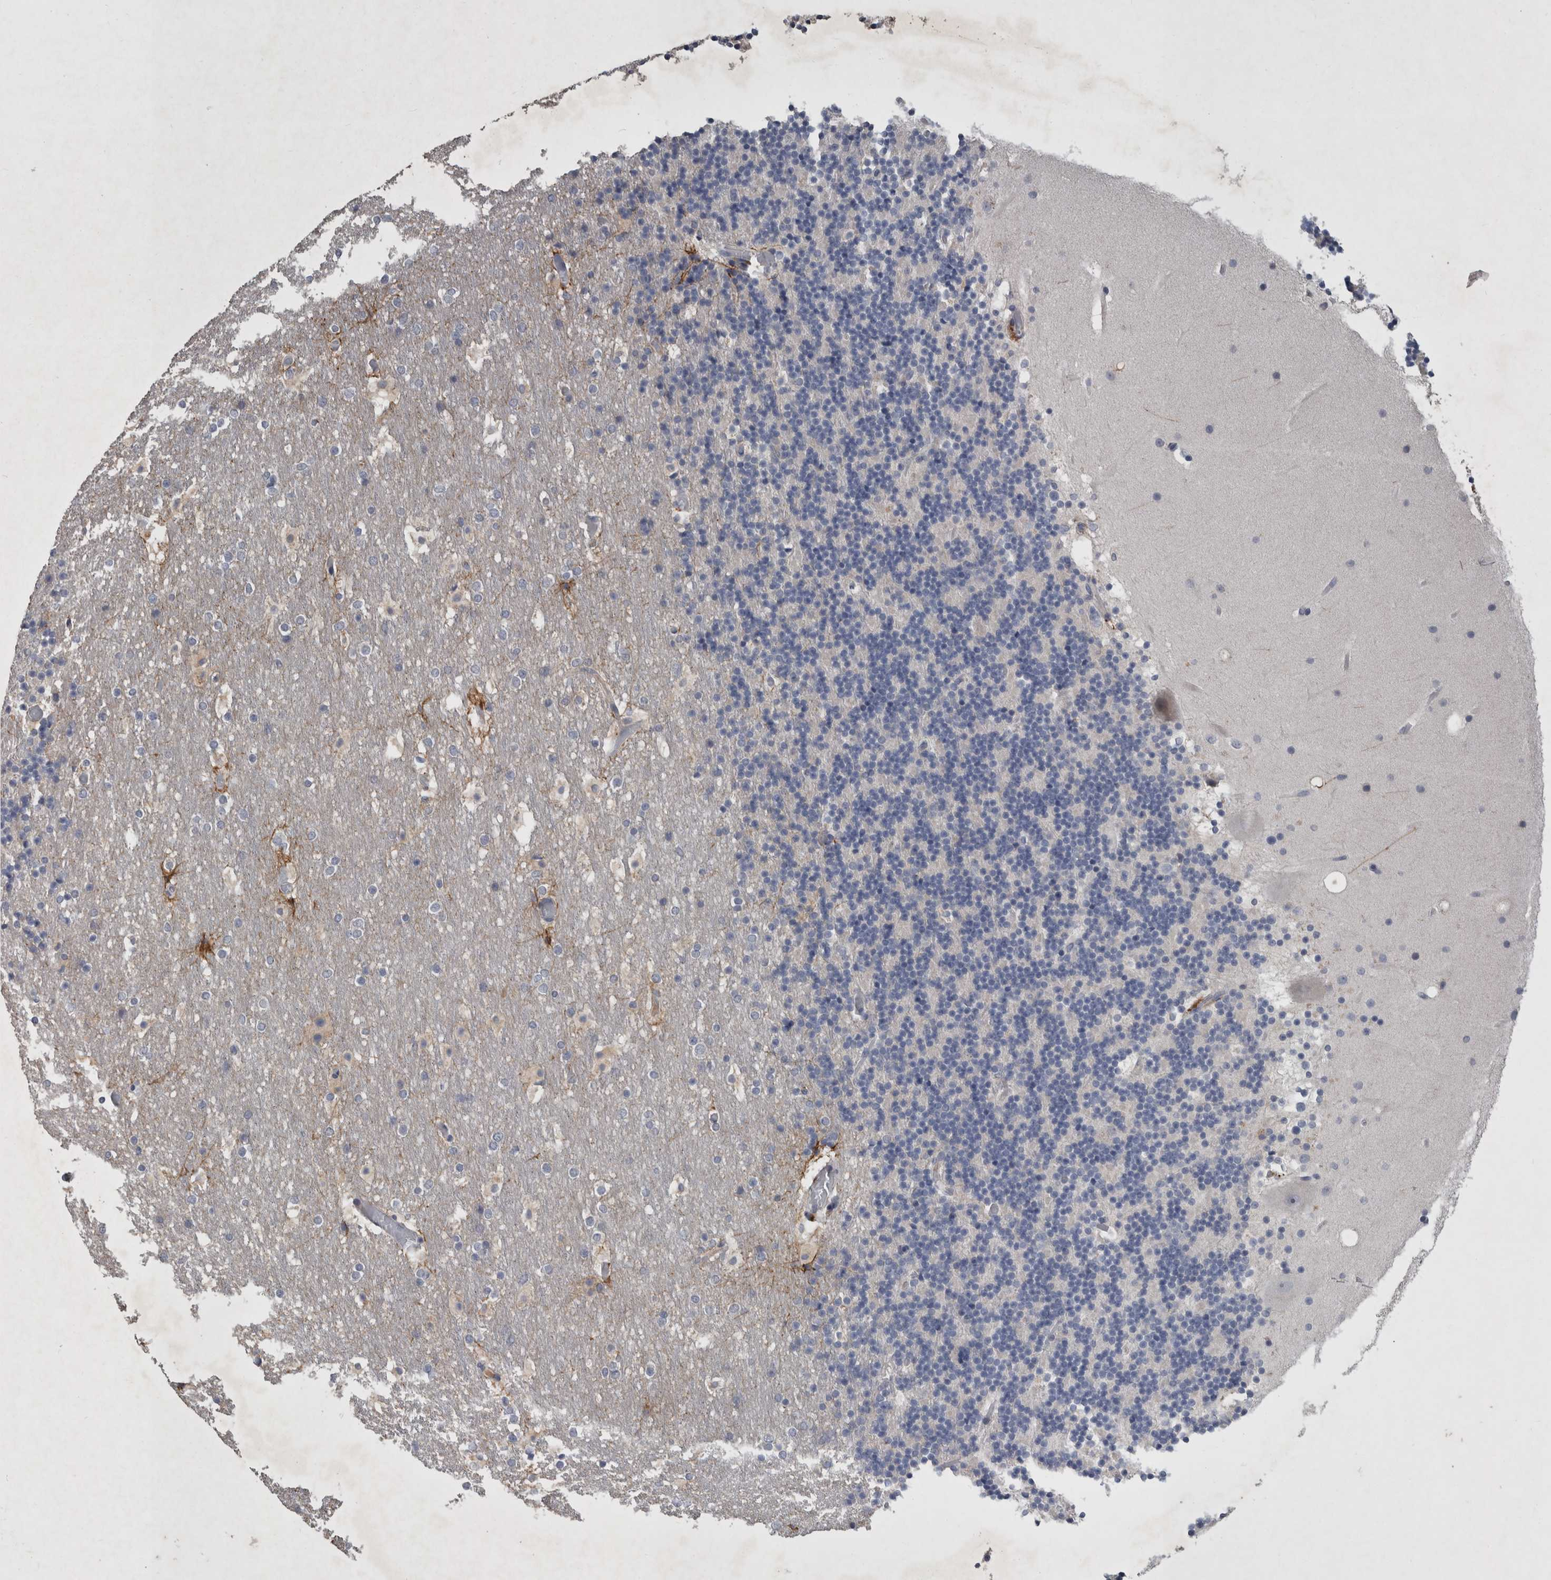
{"staining": {"intensity": "negative", "quantity": "none", "location": "none"}, "tissue": "cerebellum", "cell_type": "Cells in granular layer", "image_type": "normal", "snomed": [{"axis": "morphology", "description": "Normal tissue, NOS"}, {"axis": "topography", "description": "Cerebellum"}], "caption": "This image is of benign cerebellum stained with immunohistochemistry (IHC) to label a protein in brown with the nuclei are counter-stained blue. There is no staining in cells in granular layer. The staining was performed using DAB (3,3'-diaminobenzidine) to visualize the protein expression in brown, while the nuclei were stained in blue with hematoxylin (Magnification: 20x).", "gene": "SLC22A11", "patient": {"sex": "male", "age": 57}}